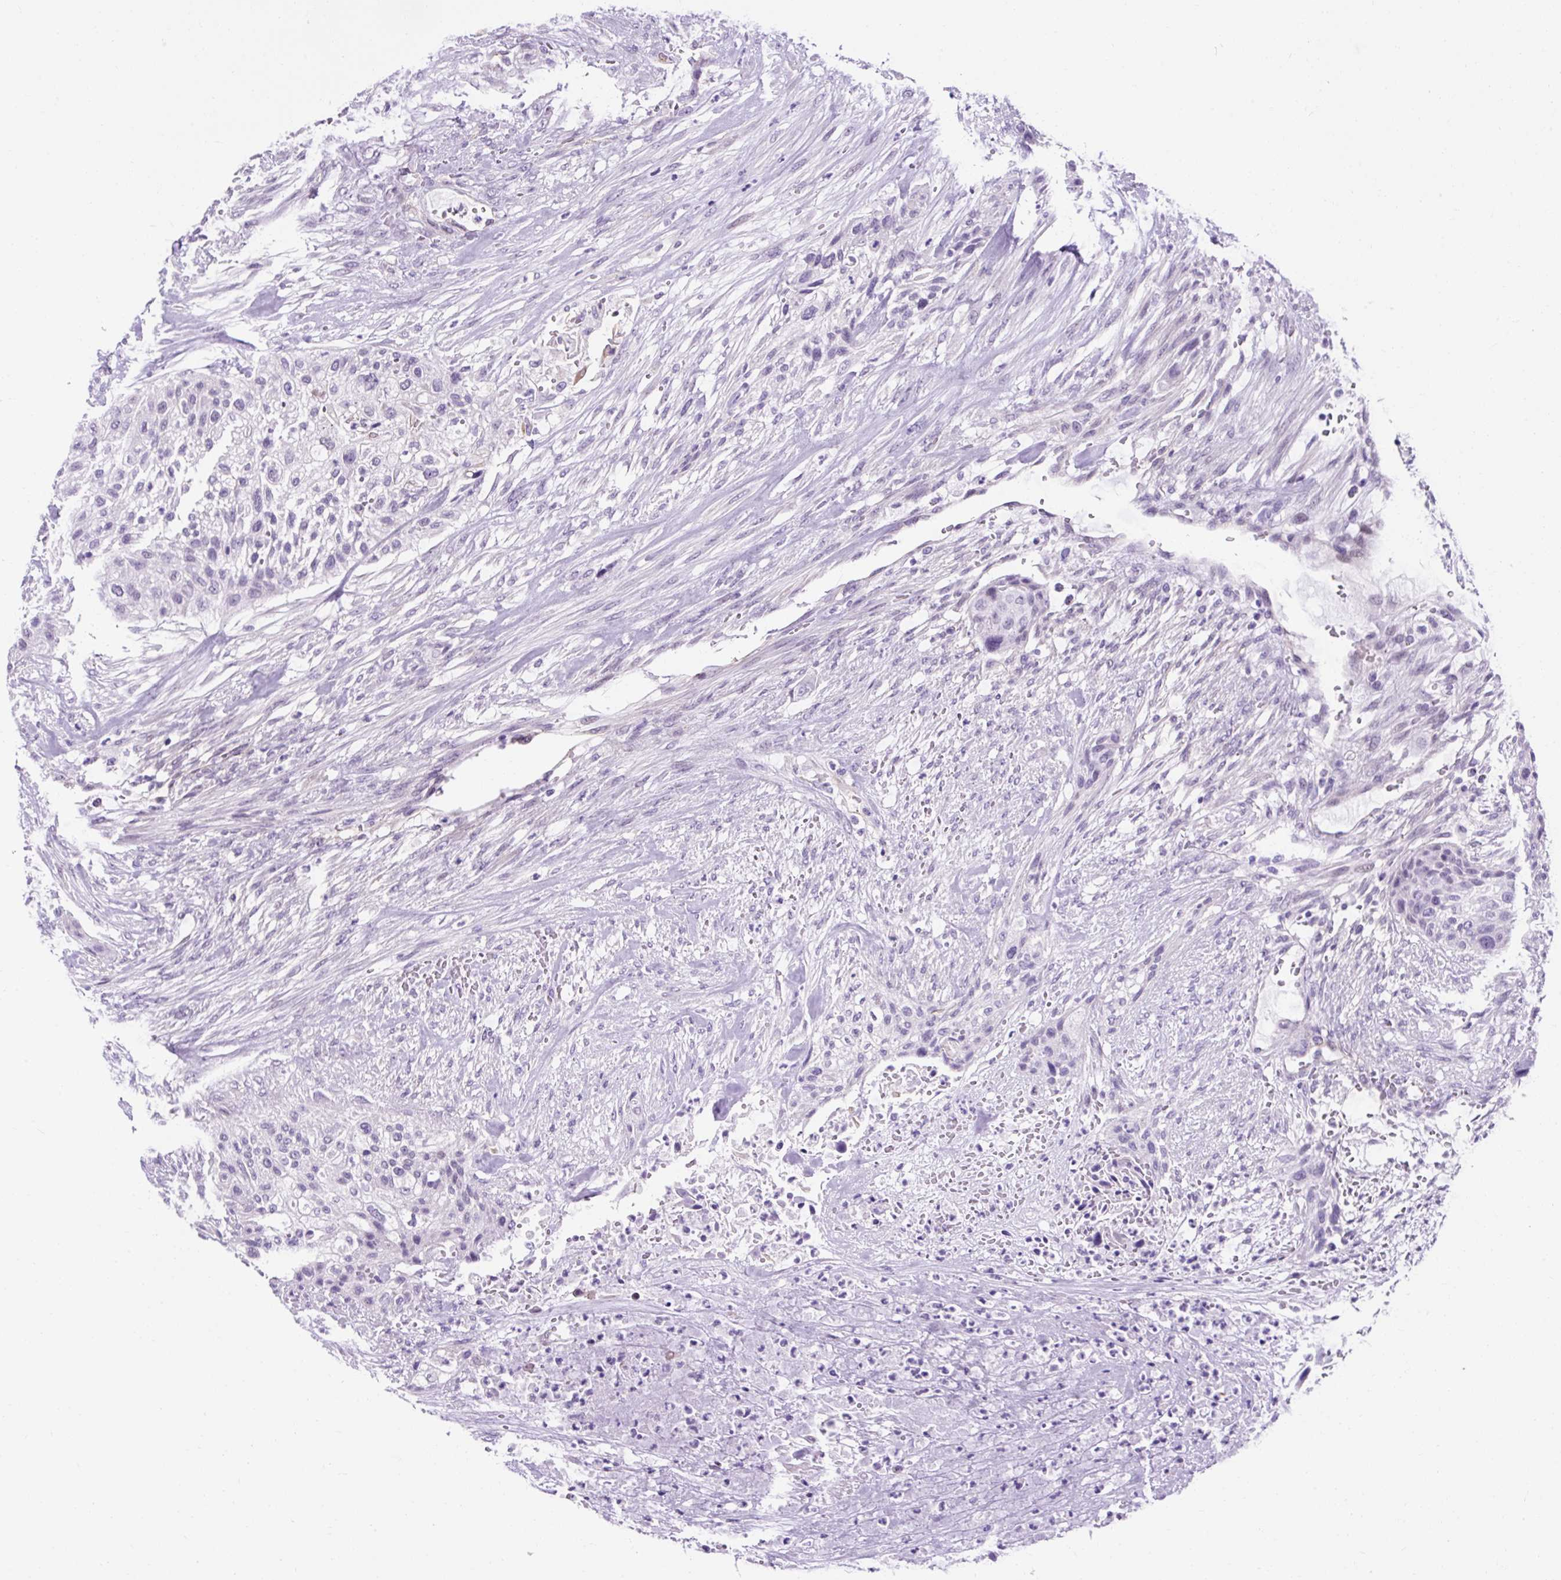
{"staining": {"intensity": "negative", "quantity": "none", "location": "none"}, "tissue": "urothelial cancer", "cell_type": "Tumor cells", "image_type": "cancer", "snomed": [{"axis": "morphology", "description": "Urothelial carcinoma, High grade"}, {"axis": "topography", "description": "Urinary bladder"}], "caption": "Human high-grade urothelial carcinoma stained for a protein using IHC reveals no expression in tumor cells.", "gene": "KRT12", "patient": {"sex": "male", "age": 35}}